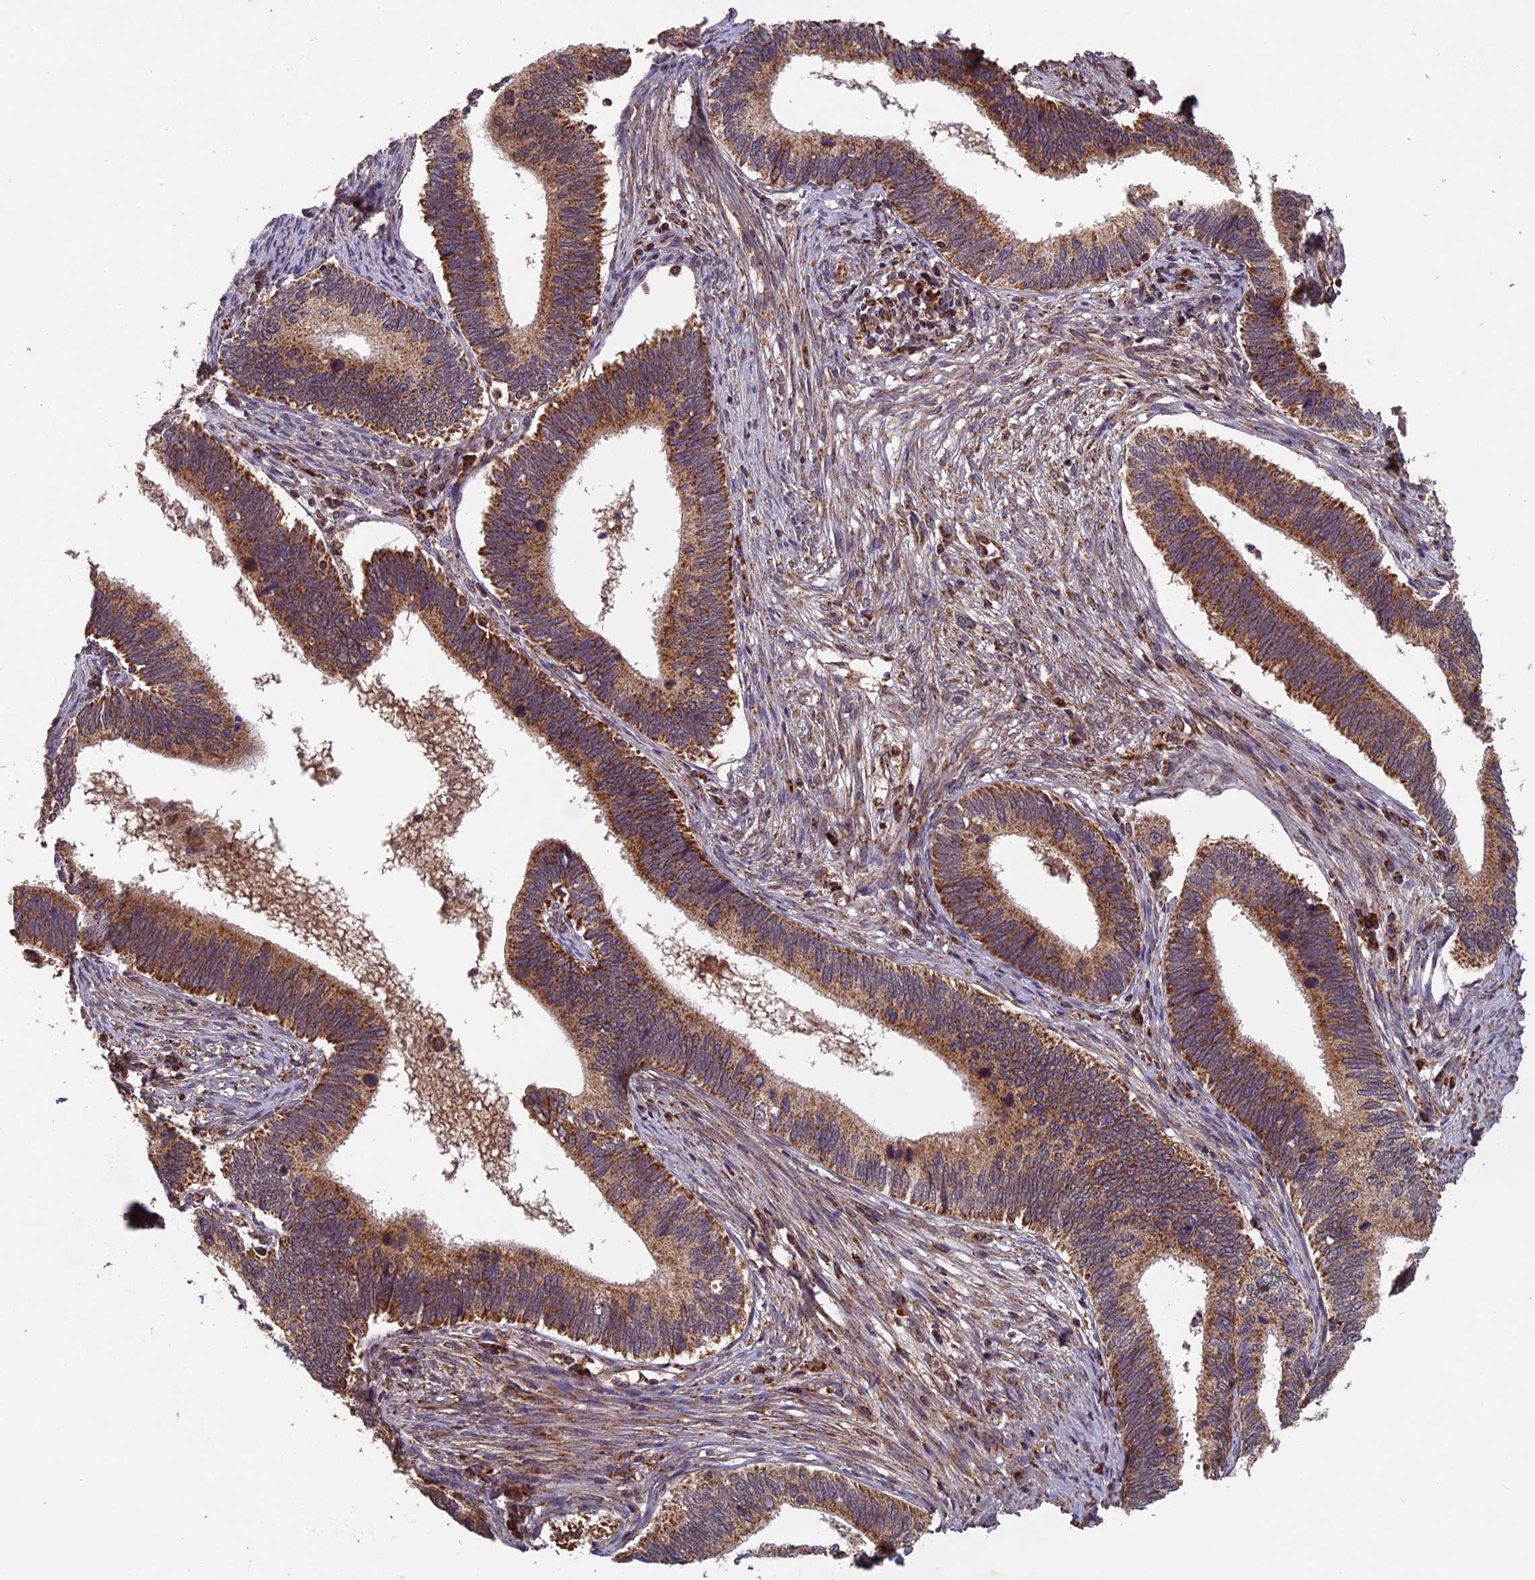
{"staining": {"intensity": "strong", "quantity": ">75%", "location": "cytoplasmic/membranous"}, "tissue": "cervical cancer", "cell_type": "Tumor cells", "image_type": "cancer", "snomed": [{"axis": "morphology", "description": "Adenocarcinoma, NOS"}, {"axis": "topography", "description": "Cervix"}], "caption": "The photomicrograph demonstrates immunohistochemical staining of cervical cancer (adenocarcinoma). There is strong cytoplasmic/membranous expression is appreciated in approximately >75% of tumor cells.", "gene": "CCDC15", "patient": {"sex": "female", "age": 42}}